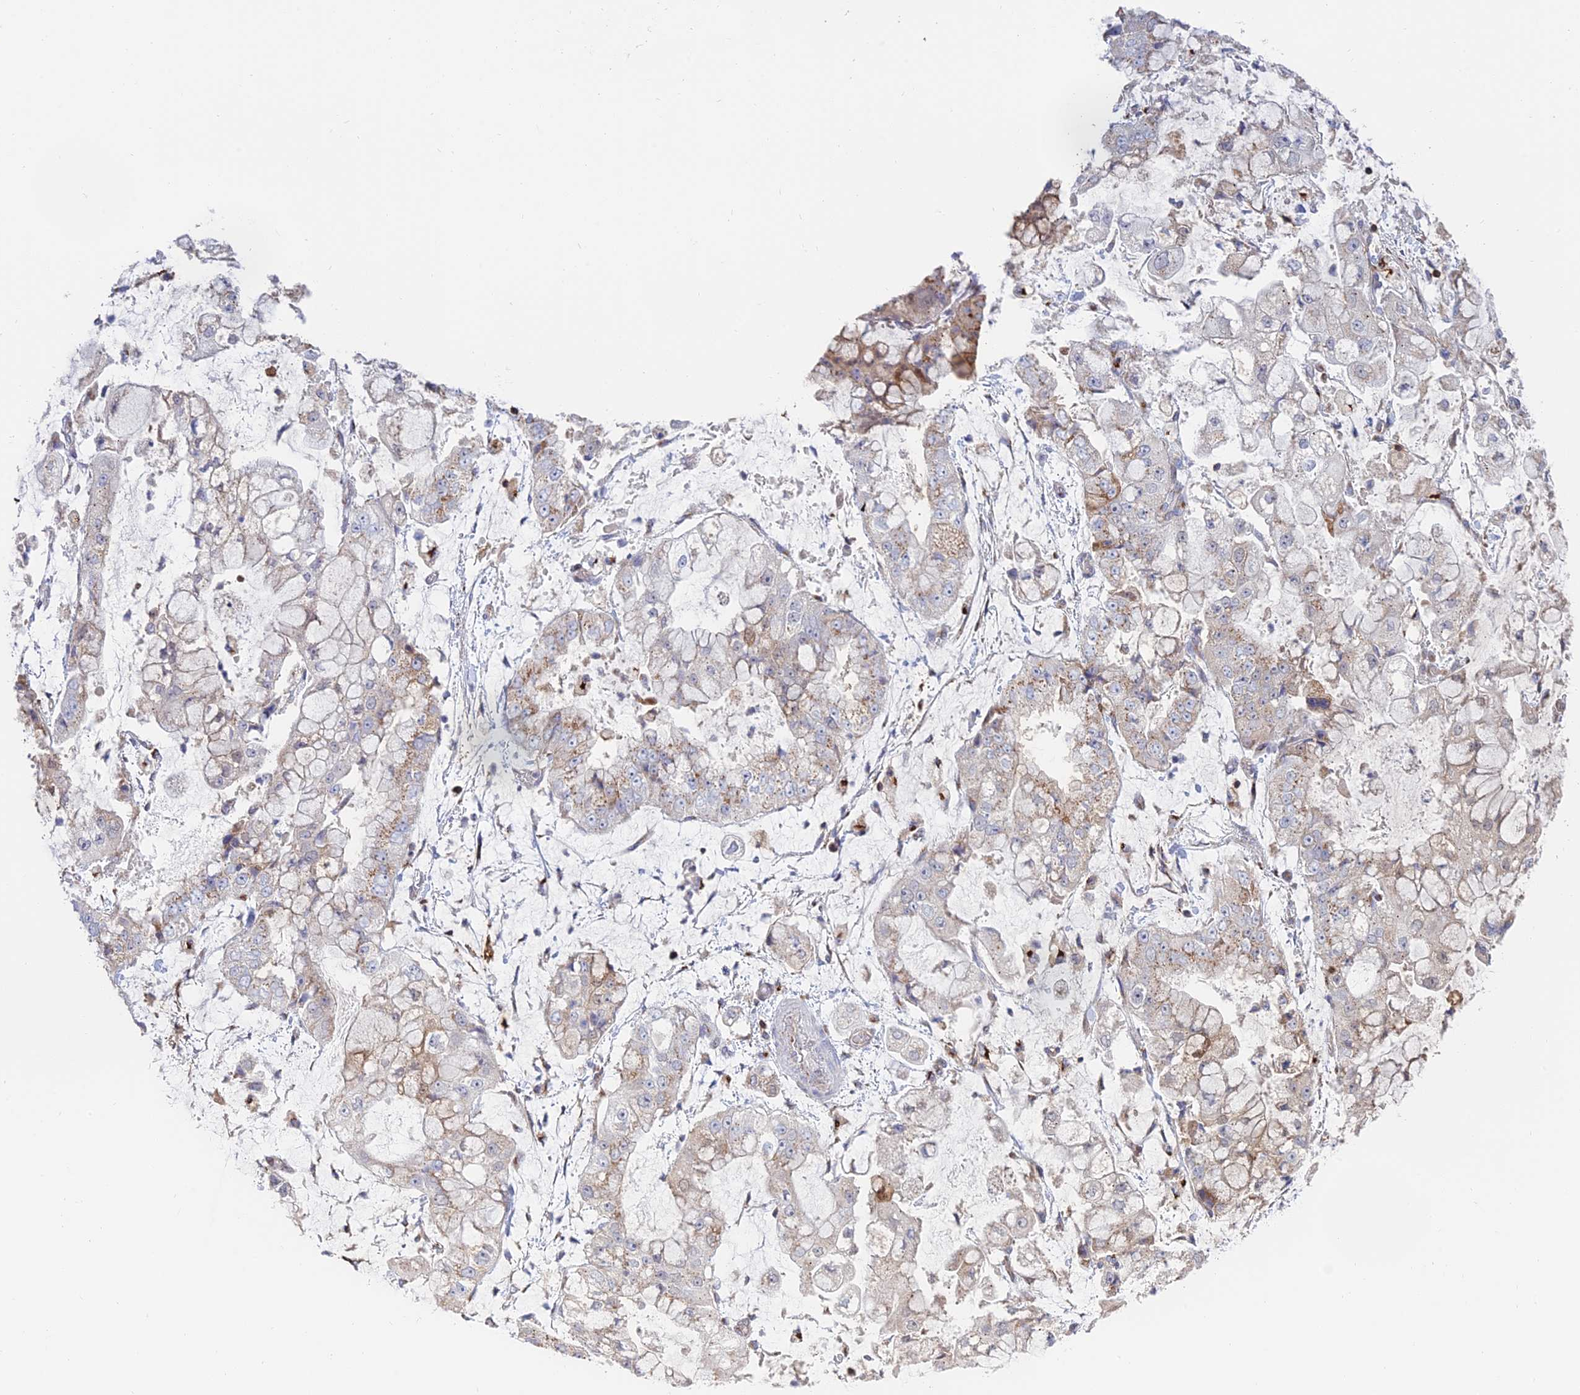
{"staining": {"intensity": "moderate", "quantity": "<25%", "location": "cytoplasmic/membranous"}, "tissue": "stomach cancer", "cell_type": "Tumor cells", "image_type": "cancer", "snomed": [{"axis": "morphology", "description": "Adenocarcinoma, NOS"}, {"axis": "topography", "description": "Stomach"}], "caption": "The photomicrograph reveals a brown stain indicating the presence of a protein in the cytoplasmic/membranous of tumor cells in stomach cancer.", "gene": "HS2ST1", "patient": {"sex": "male", "age": 76}}